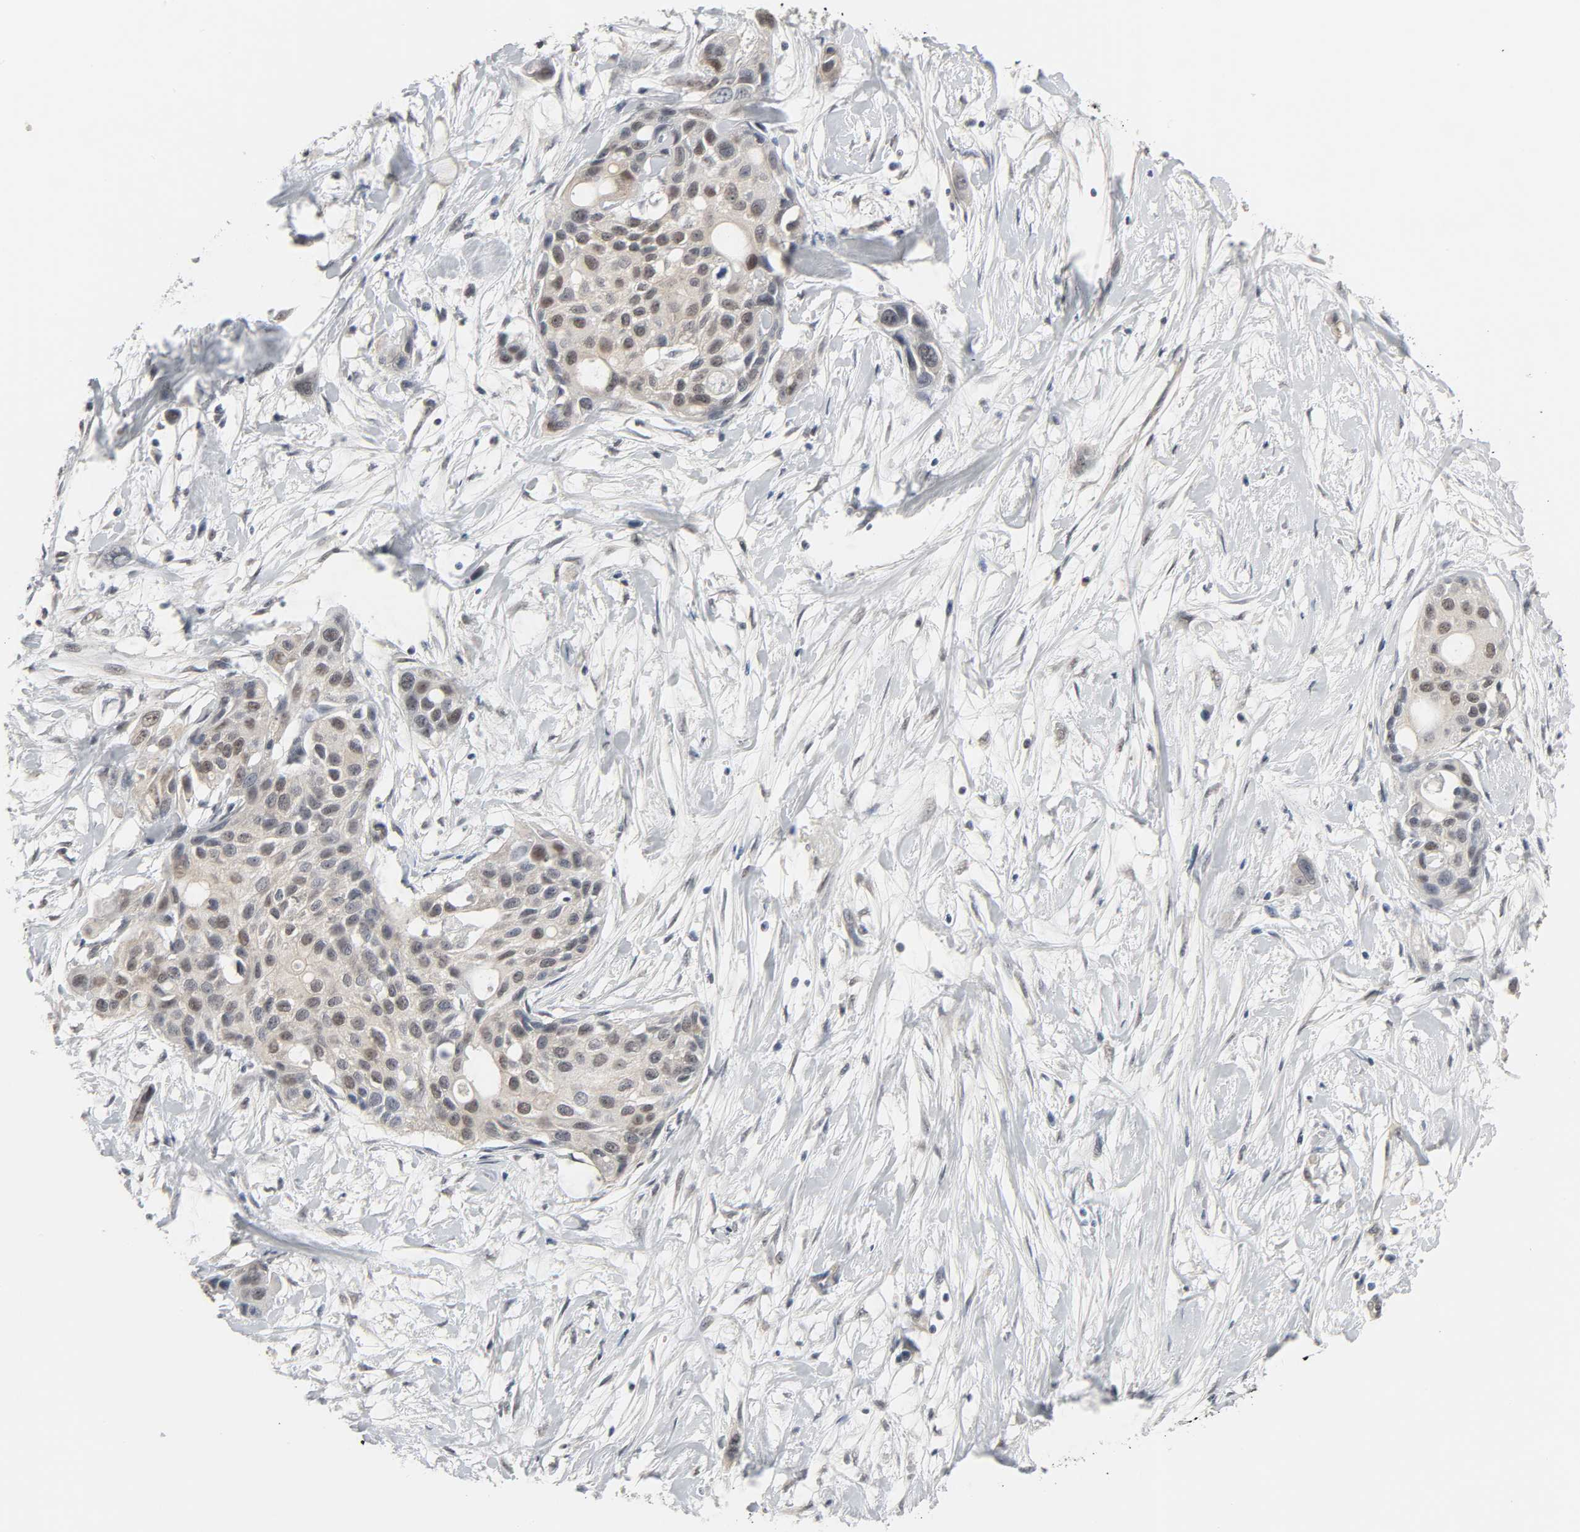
{"staining": {"intensity": "weak", "quantity": "25%-75%", "location": "cytoplasmic/membranous"}, "tissue": "pancreatic cancer", "cell_type": "Tumor cells", "image_type": "cancer", "snomed": [{"axis": "morphology", "description": "Adenocarcinoma, NOS"}, {"axis": "topography", "description": "Pancreas"}], "caption": "This is an image of immunohistochemistry (IHC) staining of adenocarcinoma (pancreatic), which shows weak positivity in the cytoplasmic/membranous of tumor cells.", "gene": "ACSS2", "patient": {"sex": "female", "age": 60}}